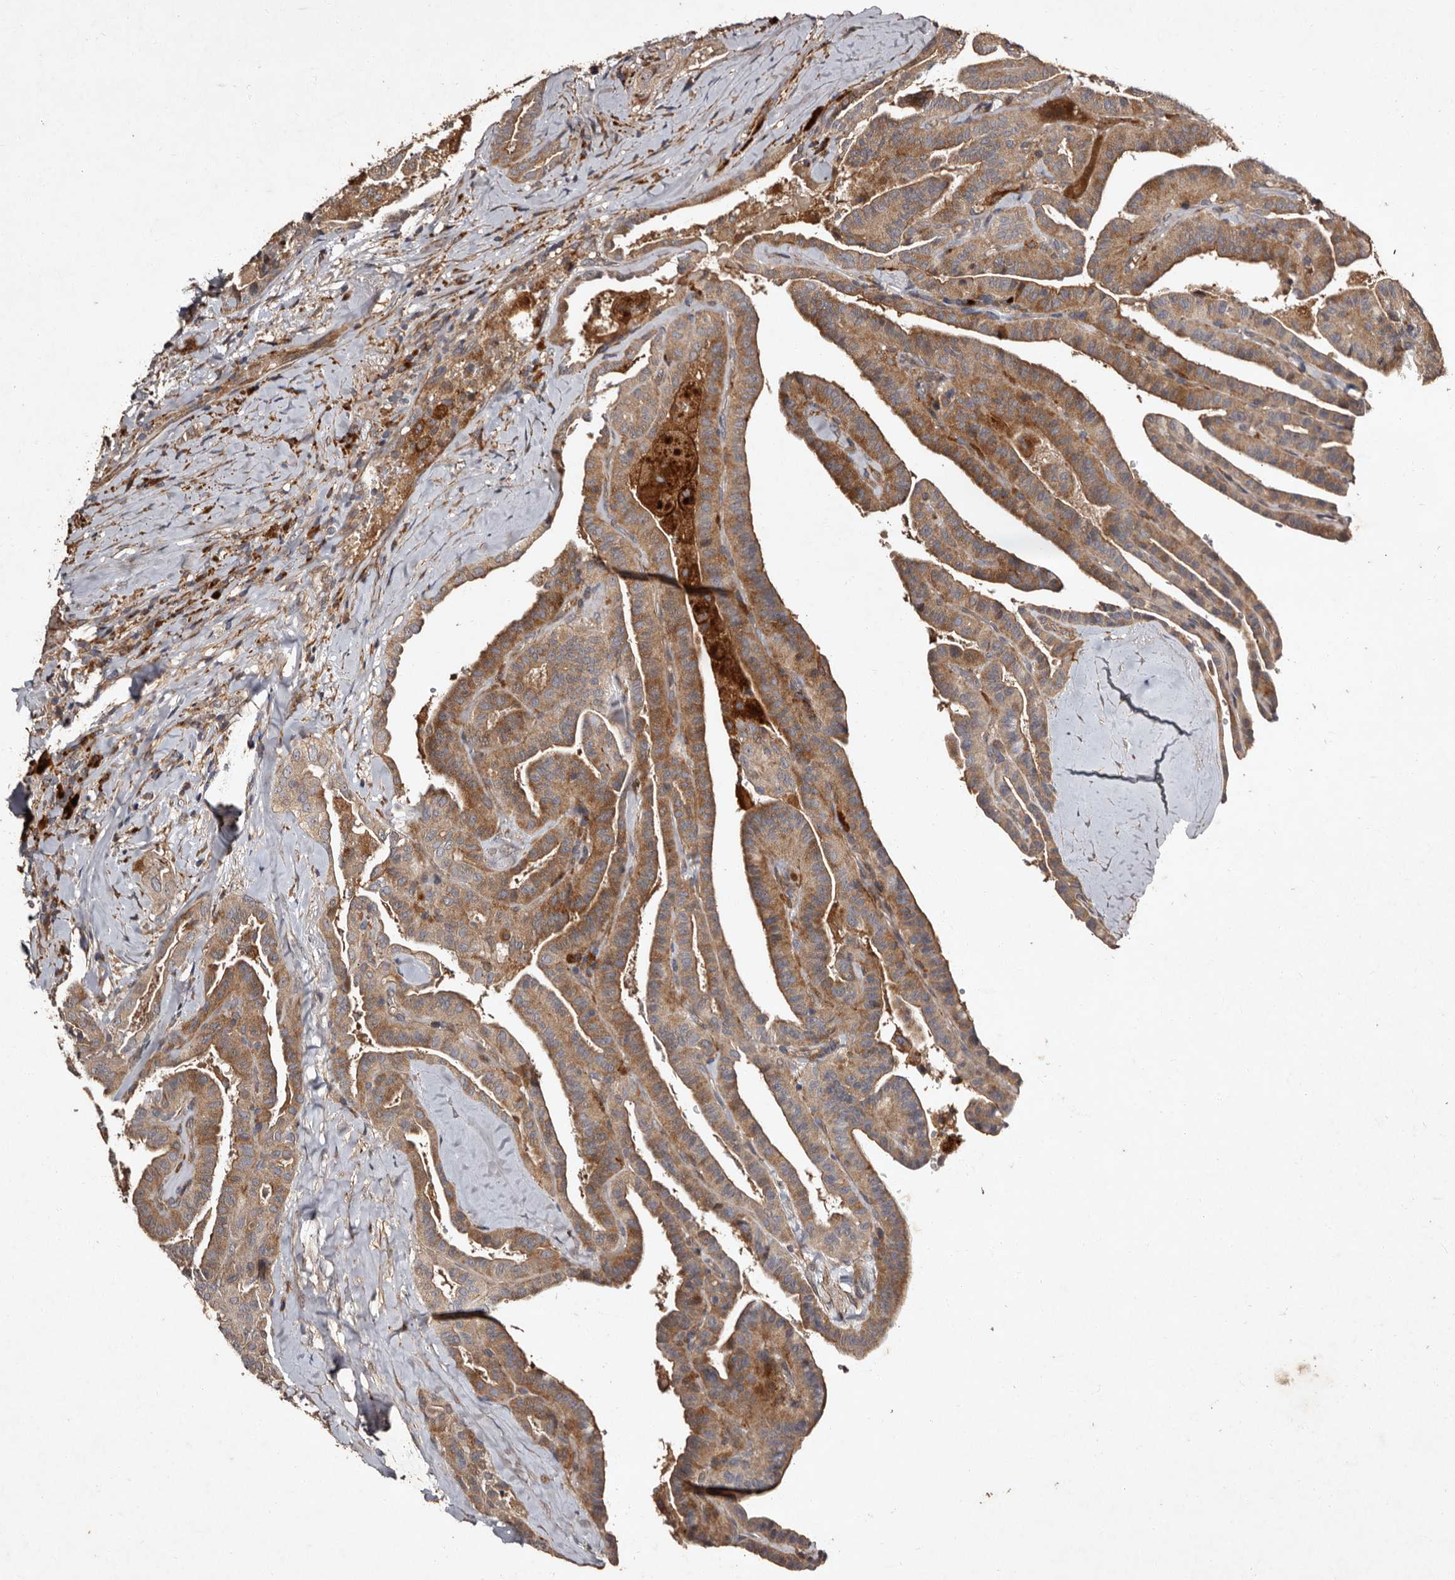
{"staining": {"intensity": "moderate", "quantity": ">75%", "location": "cytoplasmic/membranous"}, "tissue": "thyroid cancer", "cell_type": "Tumor cells", "image_type": "cancer", "snomed": [{"axis": "morphology", "description": "Papillary adenocarcinoma, NOS"}, {"axis": "topography", "description": "Thyroid gland"}], "caption": "Moderate cytoplasmic/membranous positivity is appreciated in approximately >75% of tumor cells in thyroid cancer.", "gene": "PRKD3", "patient": {"sex": "male", "age": 77}}